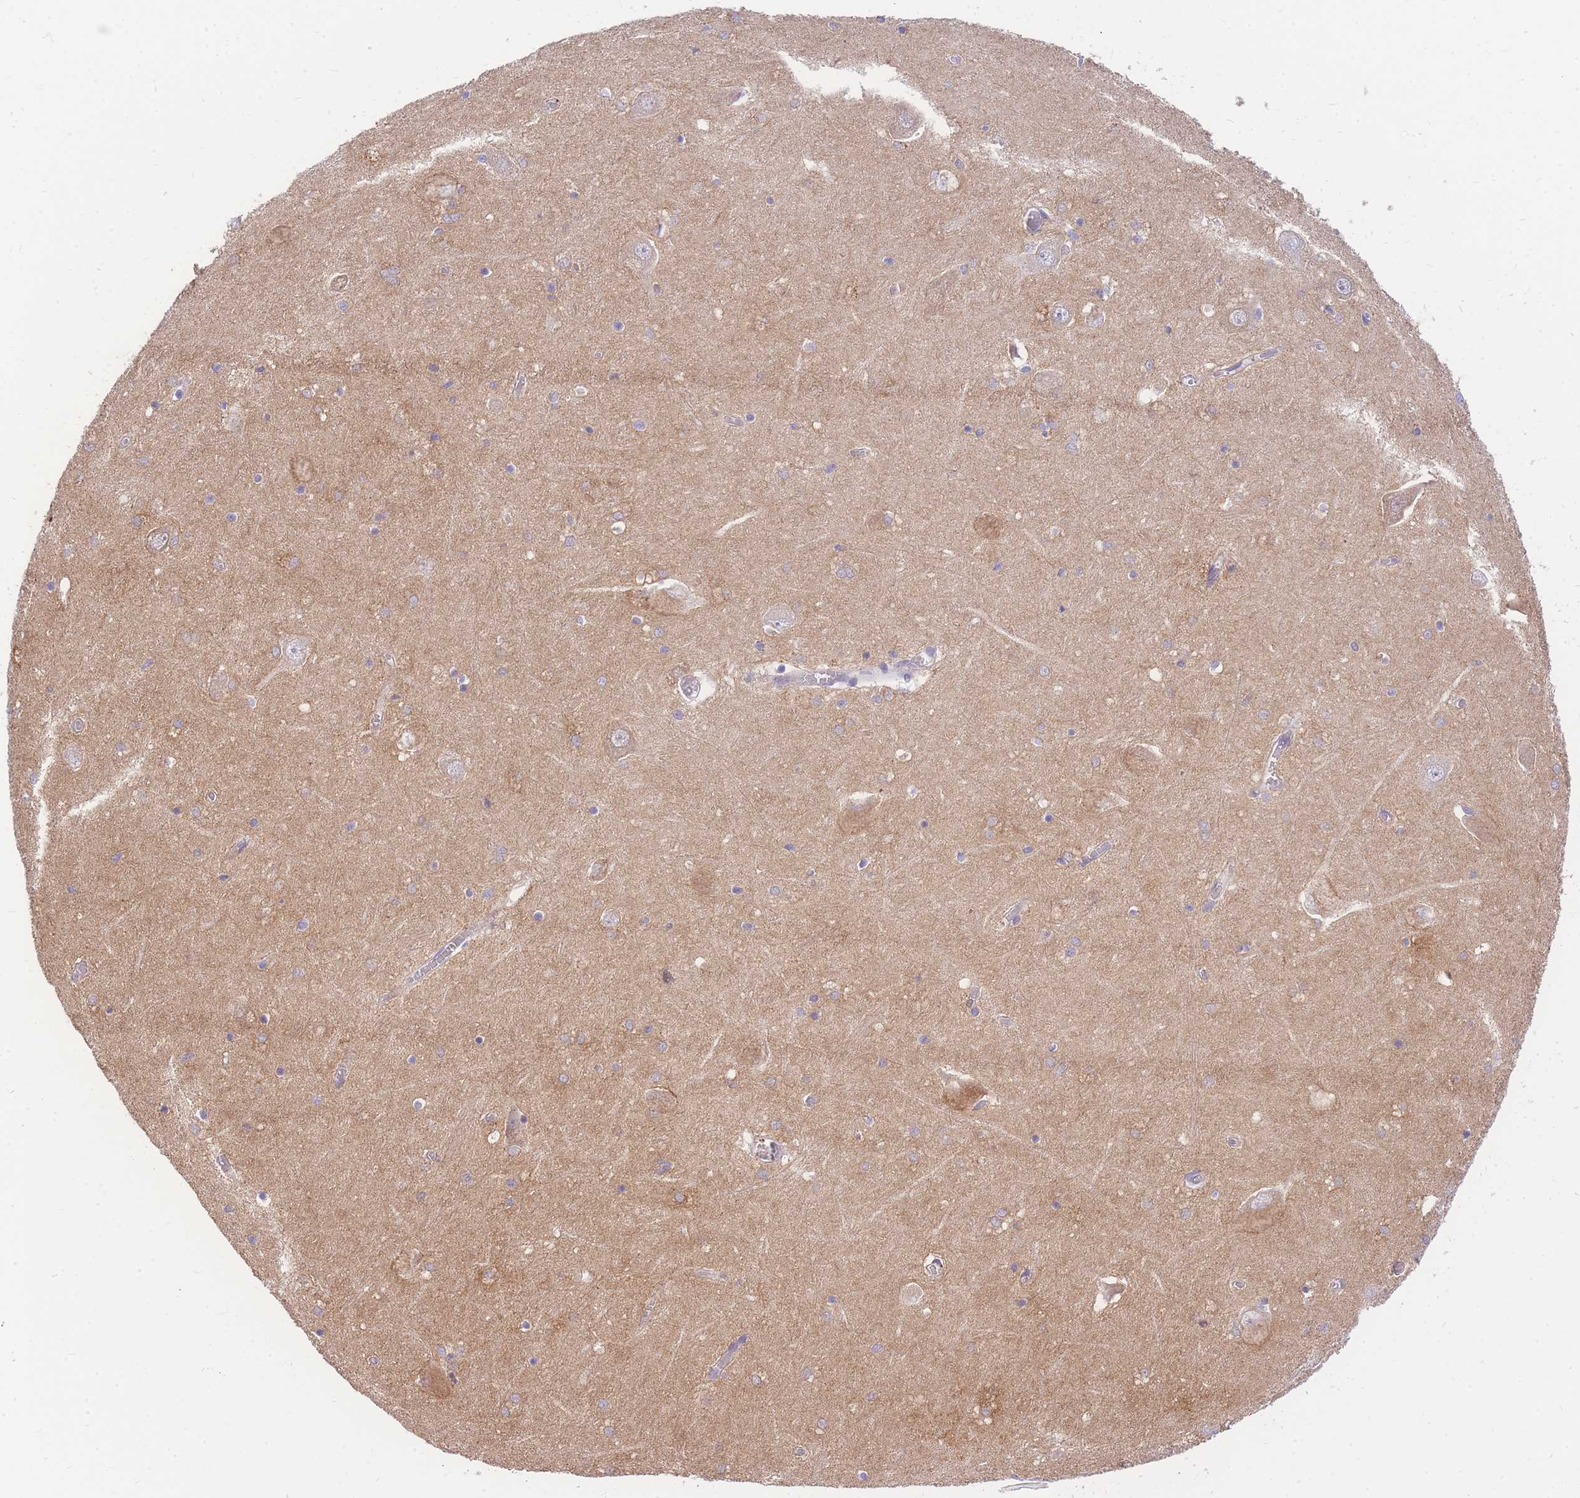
{"staining": {"intensity": "negative", "quantity": "none", "location": "none"}, "tissue": "hippocampus", "cell_type": "Glial cells", "image_type": "normal", "snomed": [{"axis": "morphology", "description": "Normal tissue, NOS"}, {"axis": "topography", "description": "Hippocampus"}], "caption": "This is an immunohistochemistry (IHC) photomicrograph of unremarkable hippocampus. There is no positivity in glial cells.", "gene": "C2orf88", "patient": {"sex": "male", "age": 70}}